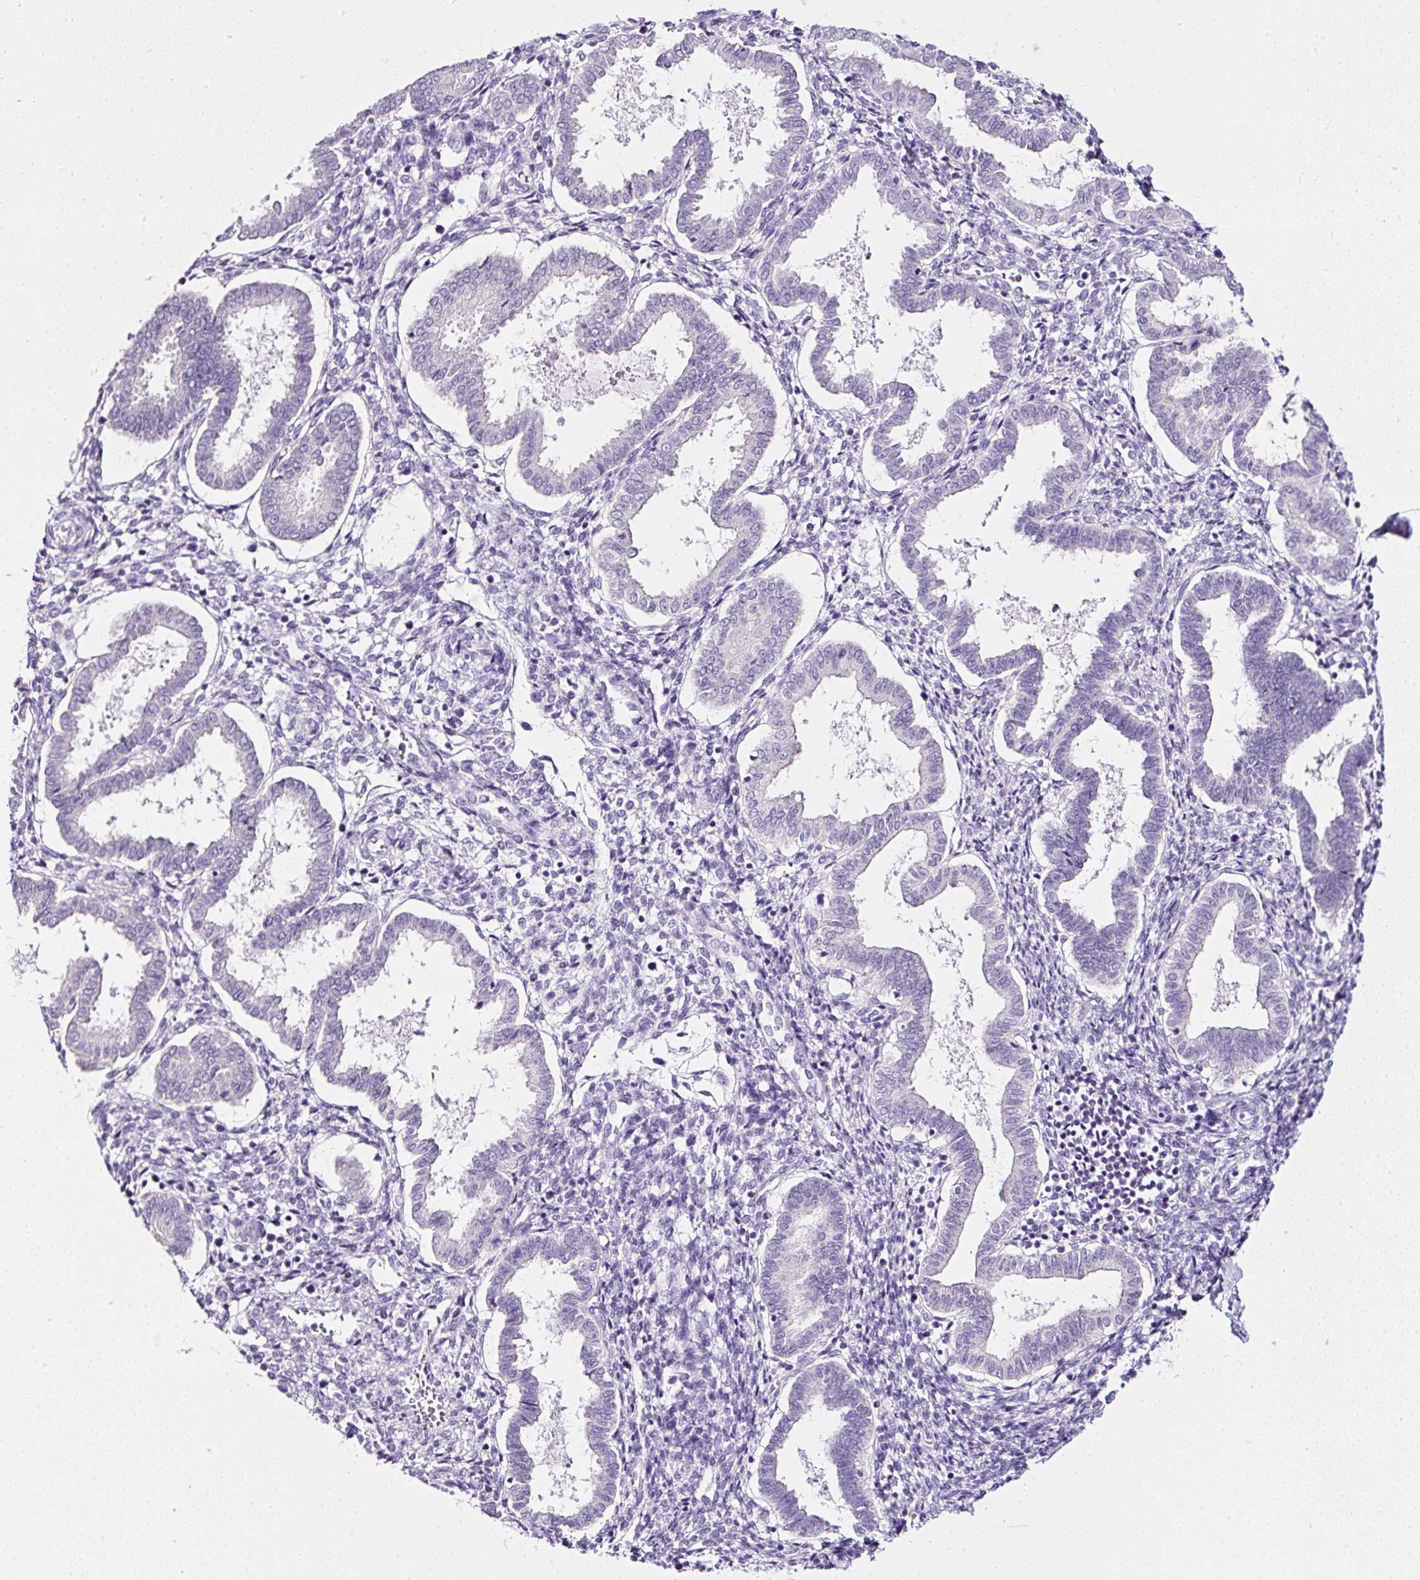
{"staining": {"intensity": "negative", "quantity": "none", "location": "none"}, "tissue": "endometrium", "cell_type": "Cells in endometrial stroma", "image_type": "normal", "snomed": [{"axis": "morphology", "description": "Normal tissue, NOS"}, {"axis": "topography", "description": "Endometrium"}], "caption": "A high-resolution image shows IHC staining of normal endometrium, which displays no significant expression in cells in endometrial stroma. (DAB immunohistochemistry (IHC), high magnification).", "gene": "ATP2A1", "patient": {"sex": "female", "age": 24}}